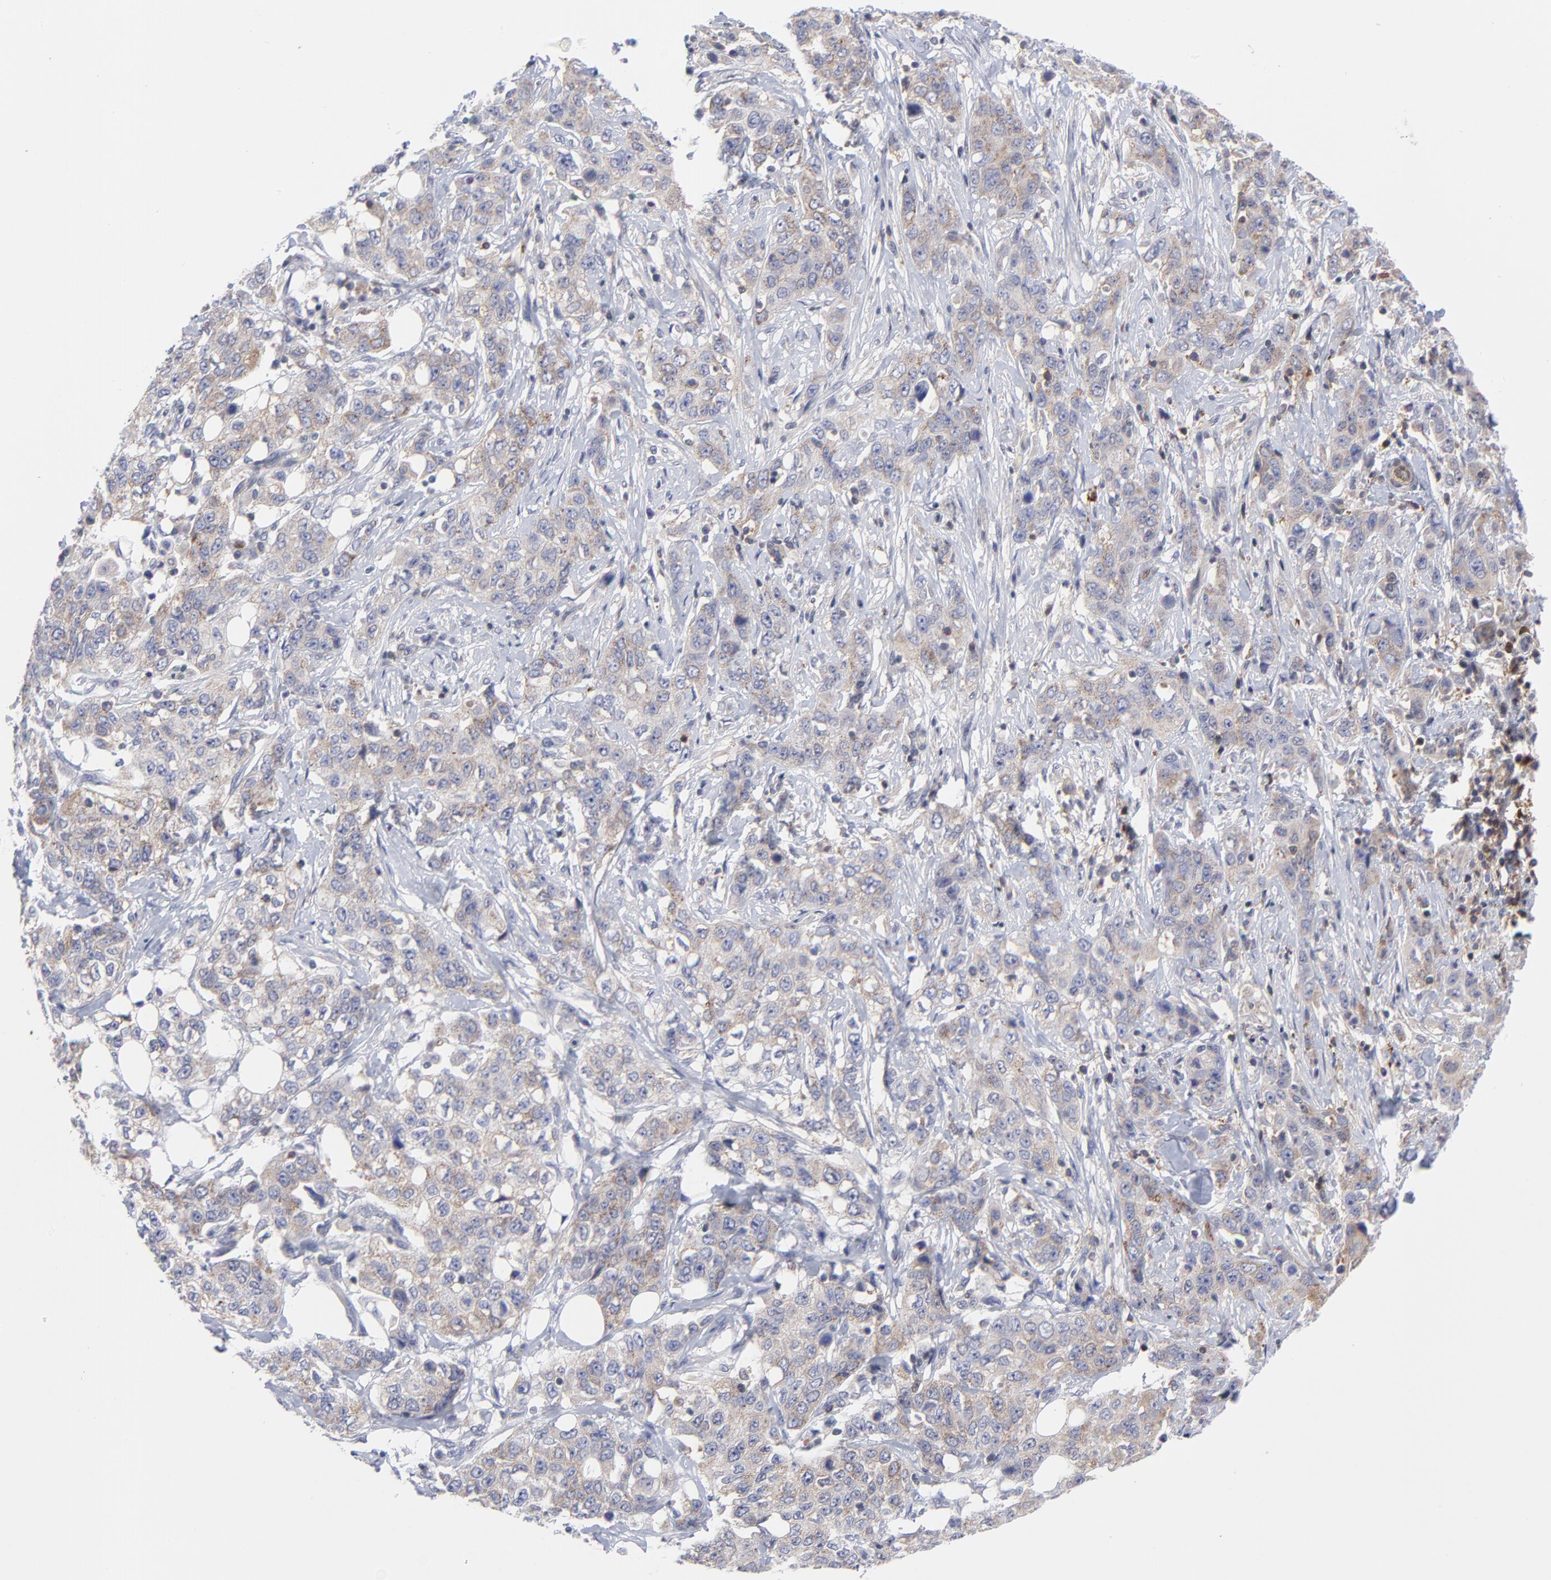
{"staining": {"intensity": "weak", "quantity": "<25%", "location": "cytoplasmic/membranous"}, "tissue": "stomach cancer", "cell_type": "Tumor cells", "image_type": "cancer", "snomed": [{"axis": "morphology", "description": "Adenocarcinoma, NOS"}, {"axis": "topography", "description": "Stomach"}], "caption": "This image is of stomach adenocarcinoma stained with immunohistochemistry (IHC) to label a protein in brown with the nuclei are counter-stained blue. There is no expression in tumor cells.", "gene": "NFKBIA", "patient": {"sex": "male", "age": 48}}